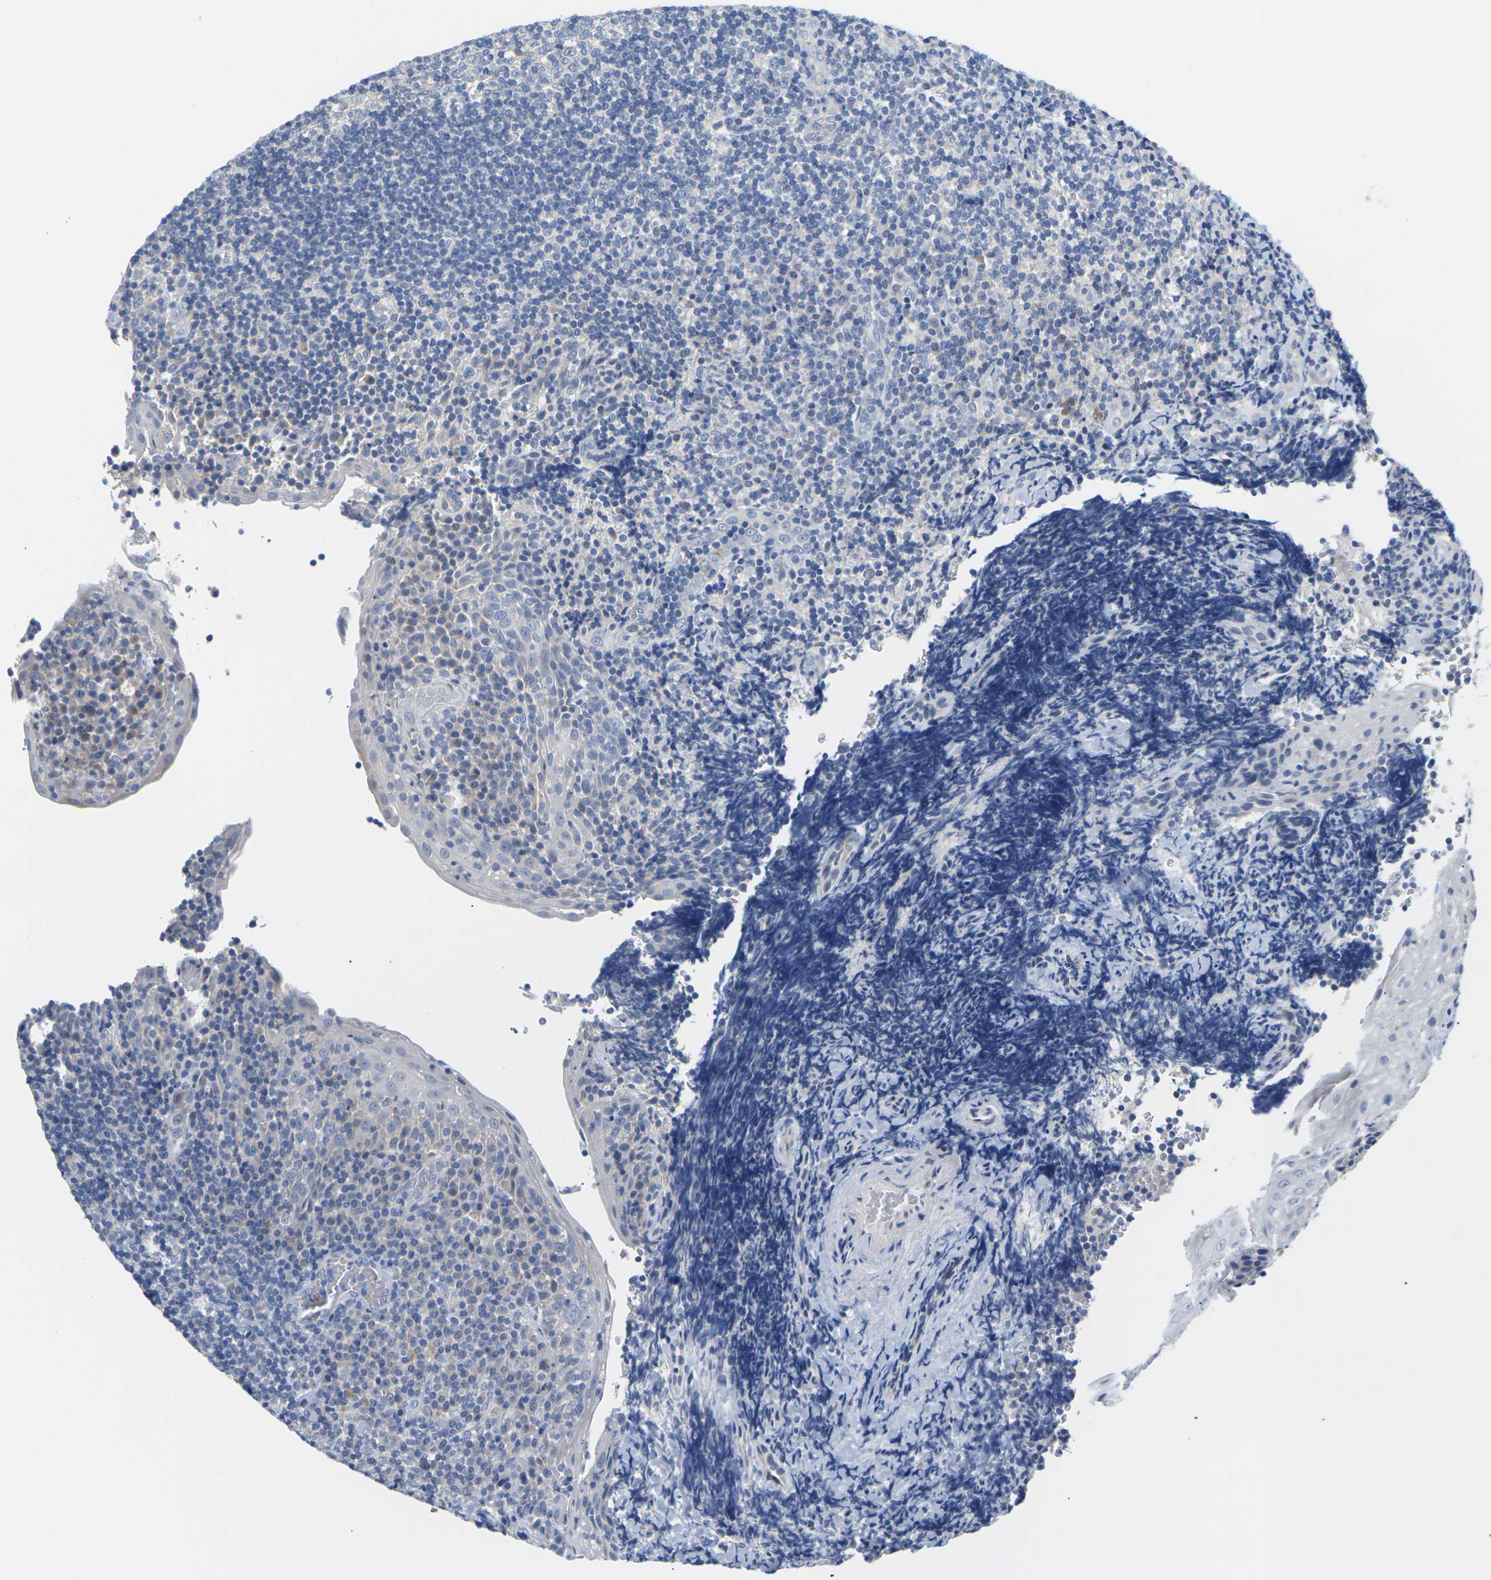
{"staining": {"intensity": "negative", "quantity": "none", "location": "none"}, "tissue": "tonsil", "cell_type": "Germinal center cells", "image_type": "normal", "snomed": [{"axis": "morphology", "description": "Normal tissue, NOS"}, {"axis": "topography", "description": "Tonsil"}], "caption": "This is an IHC histopathology image of unremarkable human tonsil. There is no staining in germinal center cells.", "gene": "TMCO4", "patient": {"sex": "male", "age": 37}}